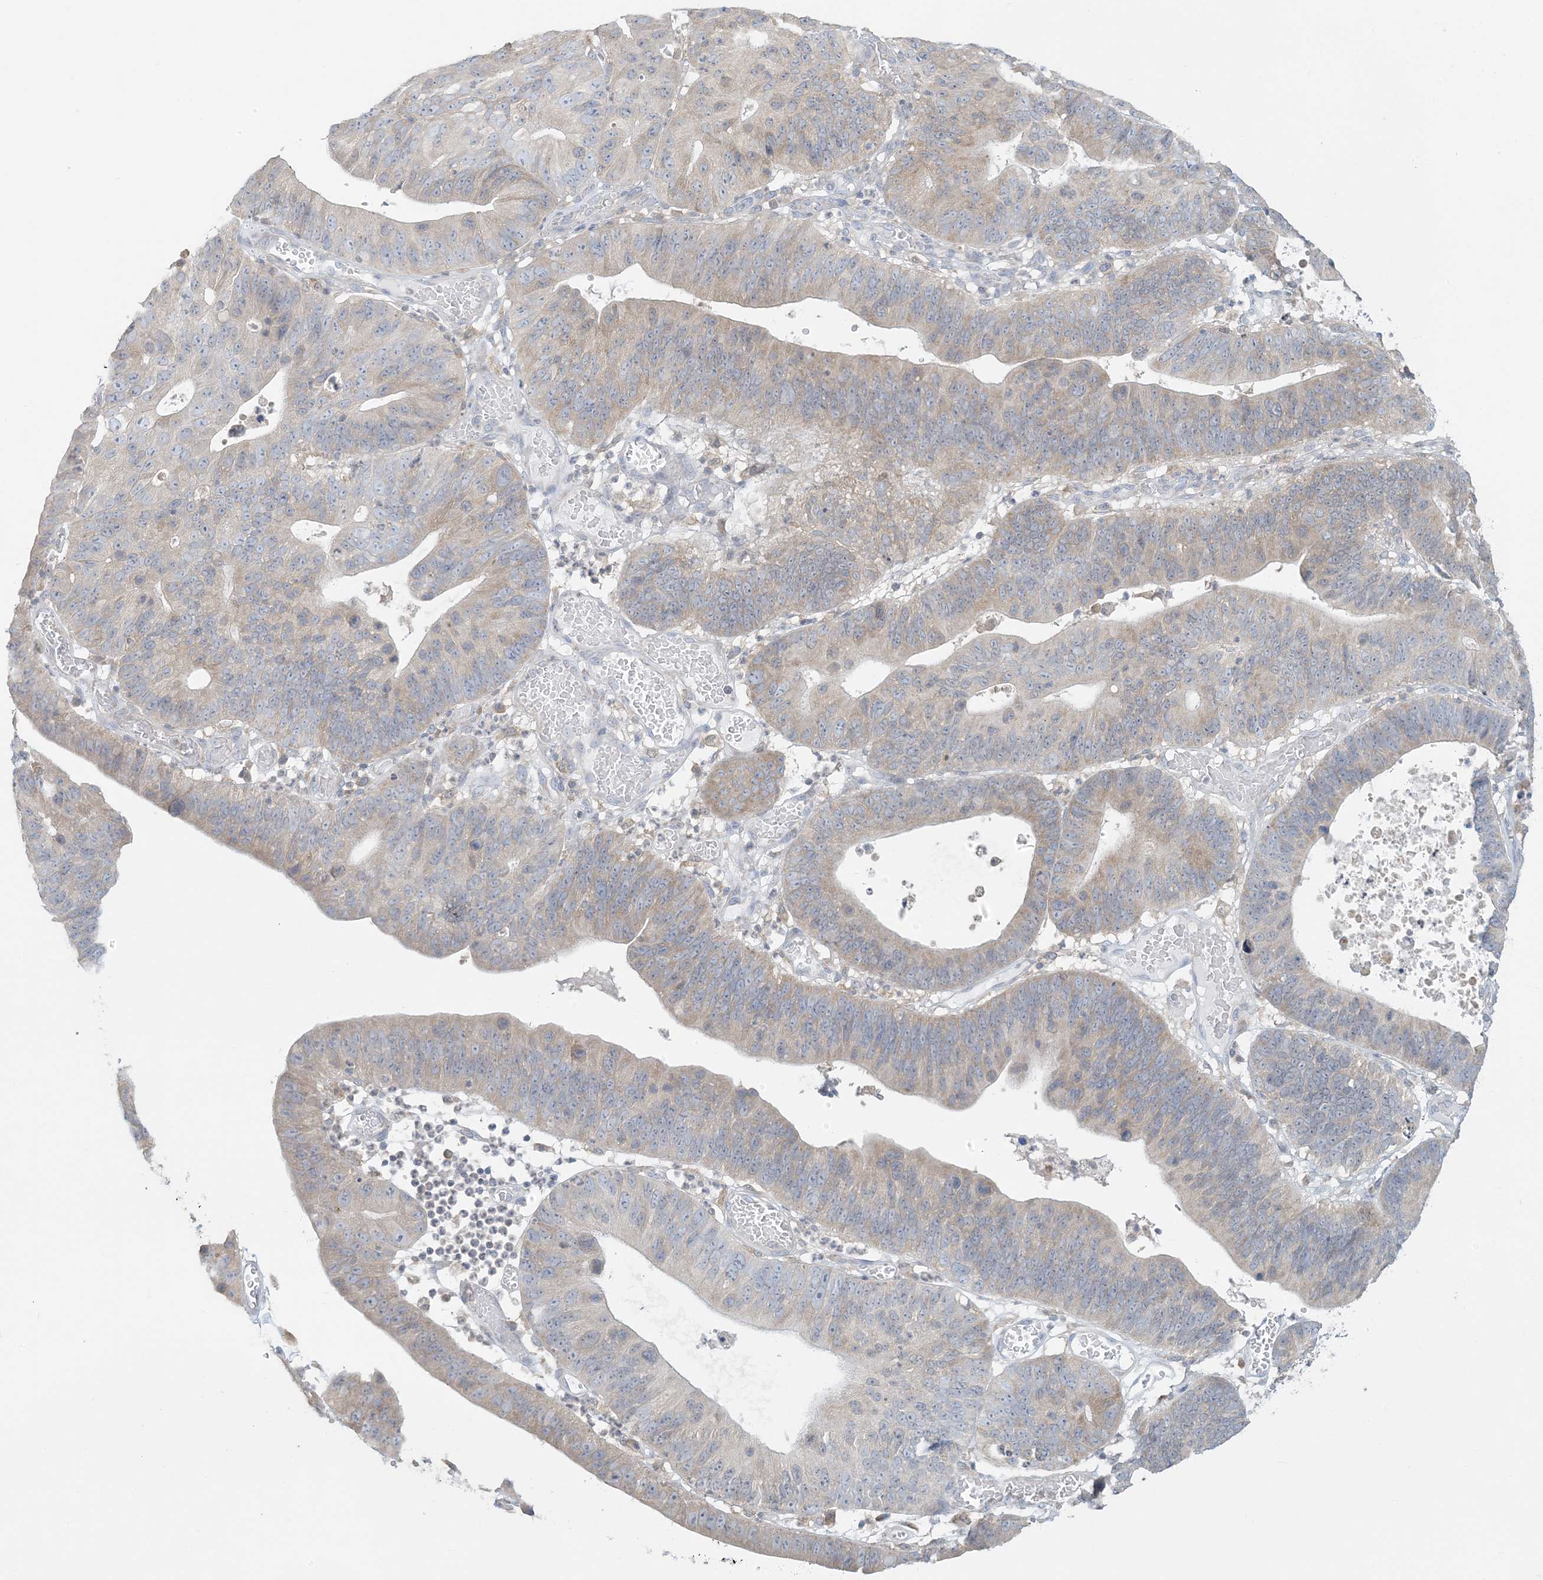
{"staining": {"intensity": "weak", "quantity": "25%-75%", "location": "cytoplasmic/membranous"}, "tissue": "stomach cancer", "cell_type": "Tumor cells", "image_type": "cancer", "snomed": [{"axis": "morphology", "description": "Adenocarcinoma, NOS"}, {"axis": "topography", "description": "Stomach"}], "caption": "This is a histology image of immunohistochemistry (IHC) staining of stomach cancer (adenocarcinoma), which shows weak staining in the cytoplasmic/membranous of tumor cells.", "gene": "EEFSEC", "patient": {"sex": "male", "age": 59}}